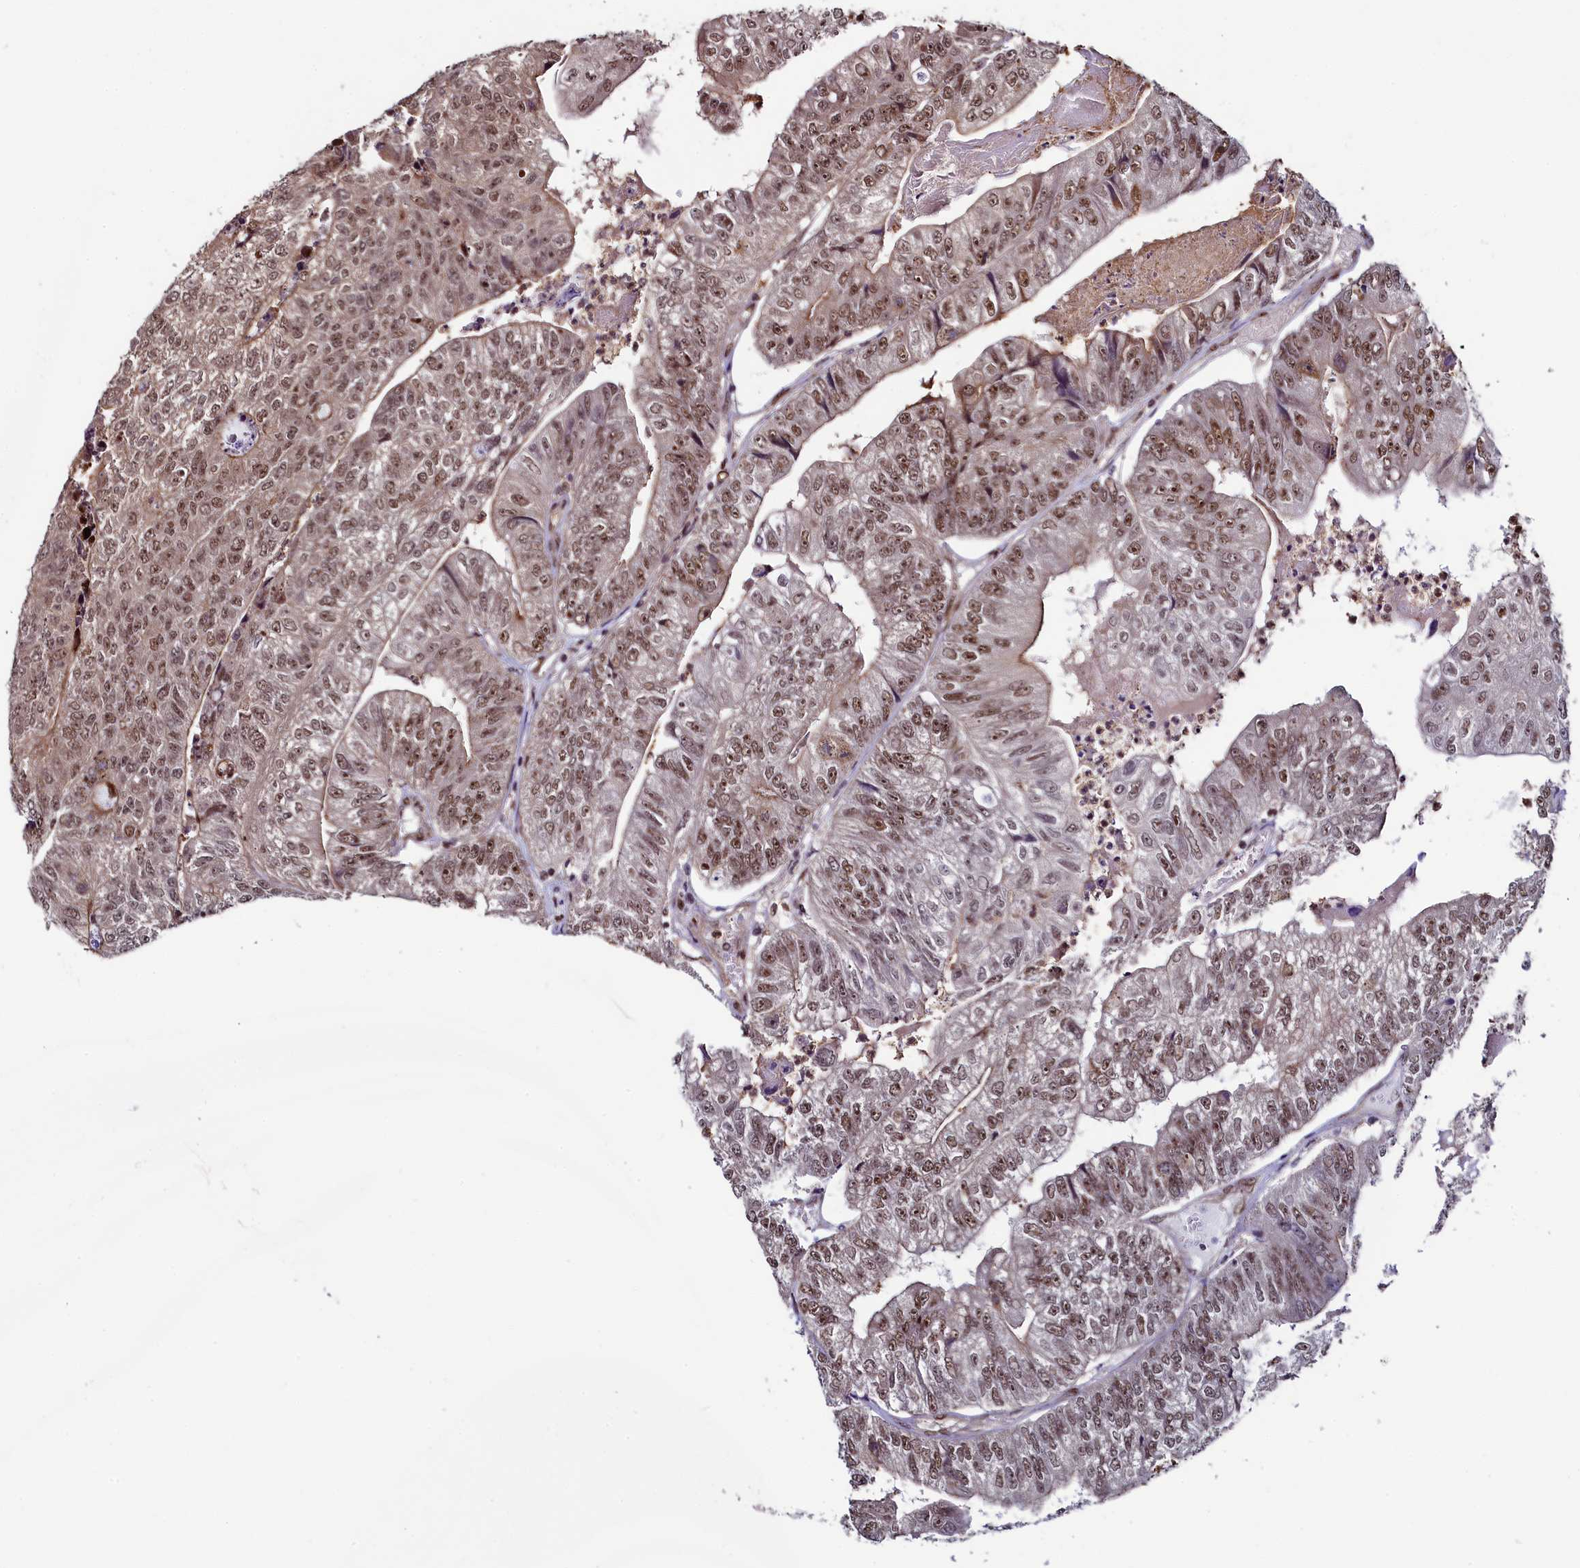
{"staining": {"intensity": "moderate", "quantity": ">75%", "location": "nuclear"}, "tissue": "colorectal cancer", "cell_type": "Tumor cells", "image_type": "cancer", "snomed": [{"axis": "morphology", "description": "Adenocarcinoma, NOS"}, {"axis": "topography", "description": "Colon"}], "caption": "Immunohistochemistry (IHC) (DAB) staining of colorectal adenocarcinoma demonstrates moderate nuclear protein positivity in about >75% of tumor cells. (DAB (3,3'-diaminobenzidine) = brown stain, brightfield microscopy at high magnification).", "gene": "LEO1", "patient": {"sex": "female", "age": 67}}